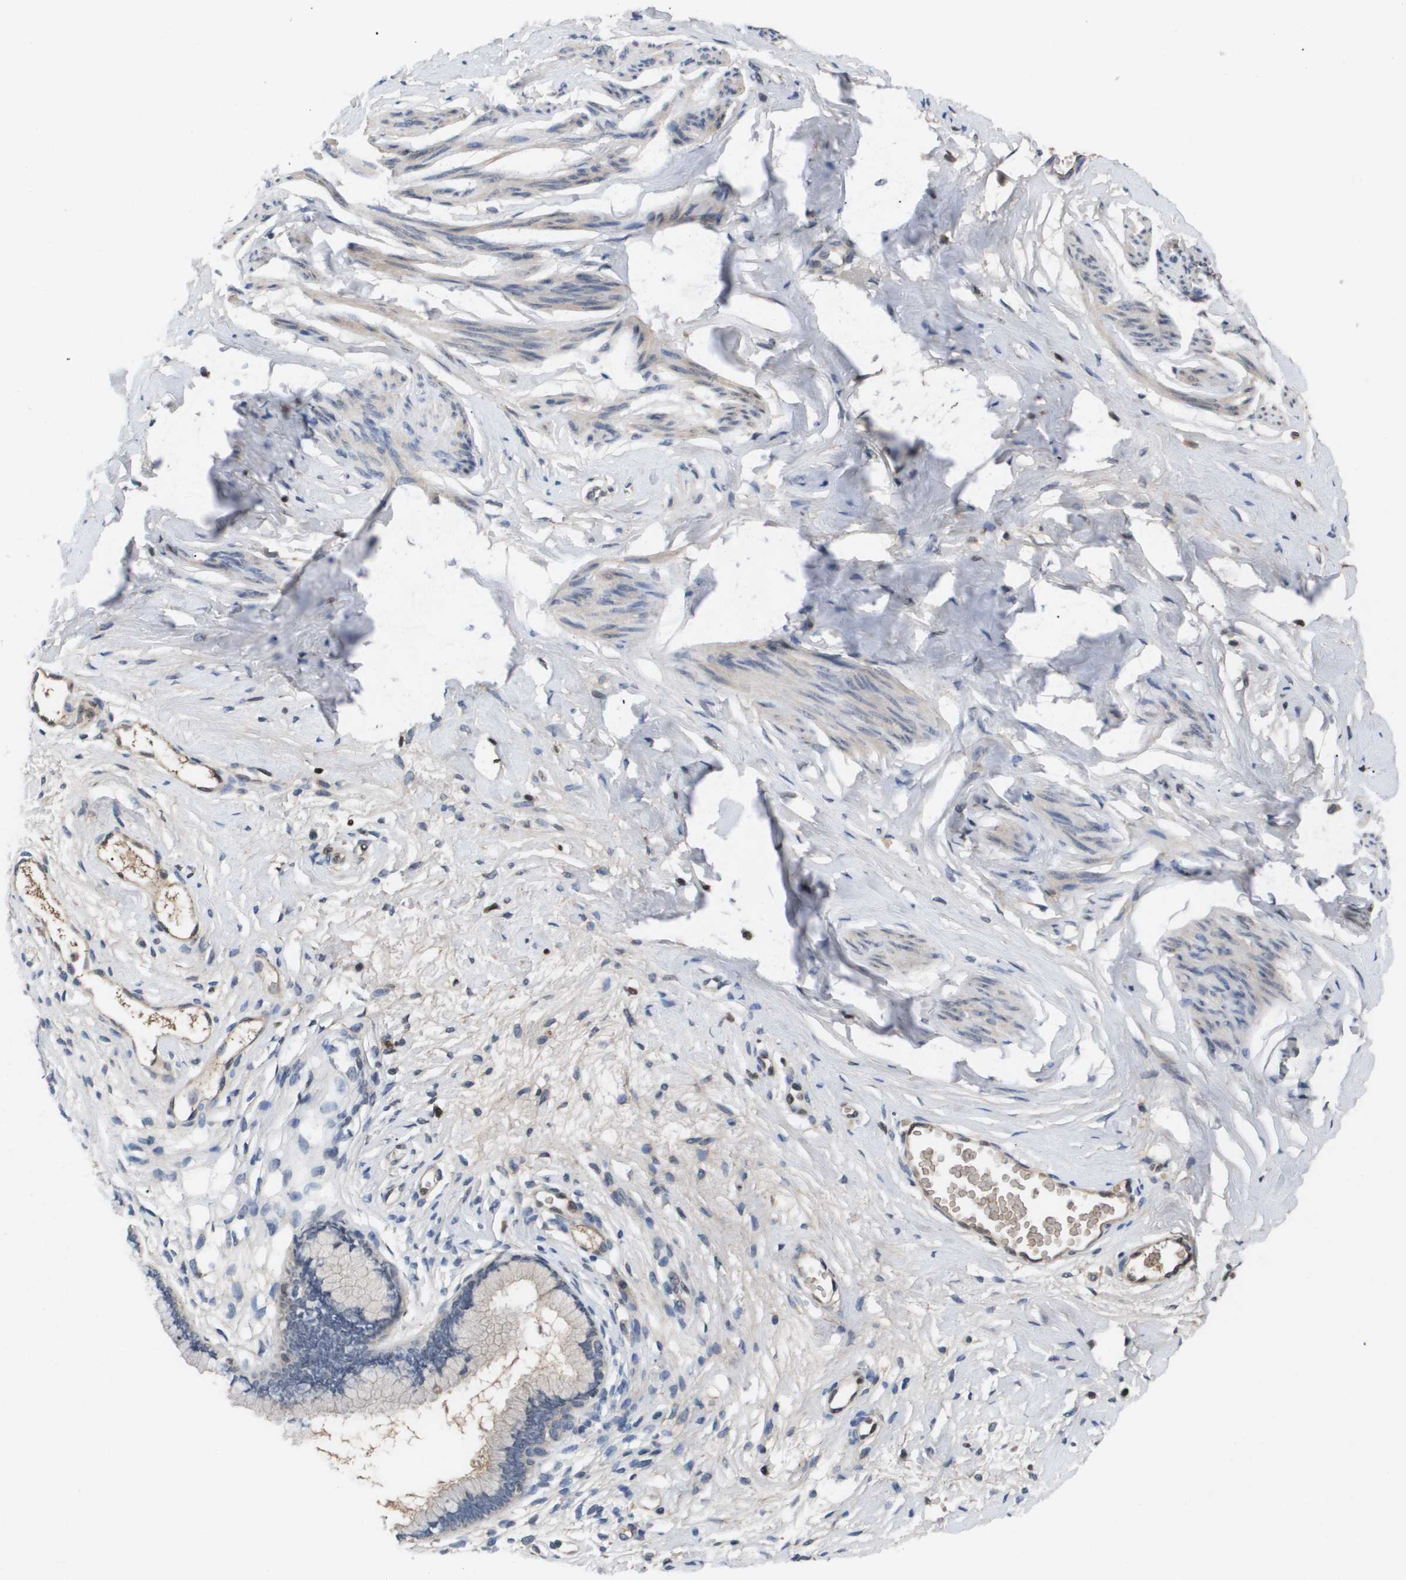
{"staining": {"intensity": "negative", "quantity": "none", "location": "none"}, "tissue": "cervix", "cell_type": "Glandular cells", "image_type": "normal", "snomed": [{"axis": "morphology", "description": "Normal tissue, NOS"}, {"axis": "topography", "description": "Cervix"}], "caption": "A histopathology image of cervix stained for a protein demonstrates no brown staining in glandular cells.", "gene": "SERPINA6", "patient": {"sex": "female", "age": 65}}